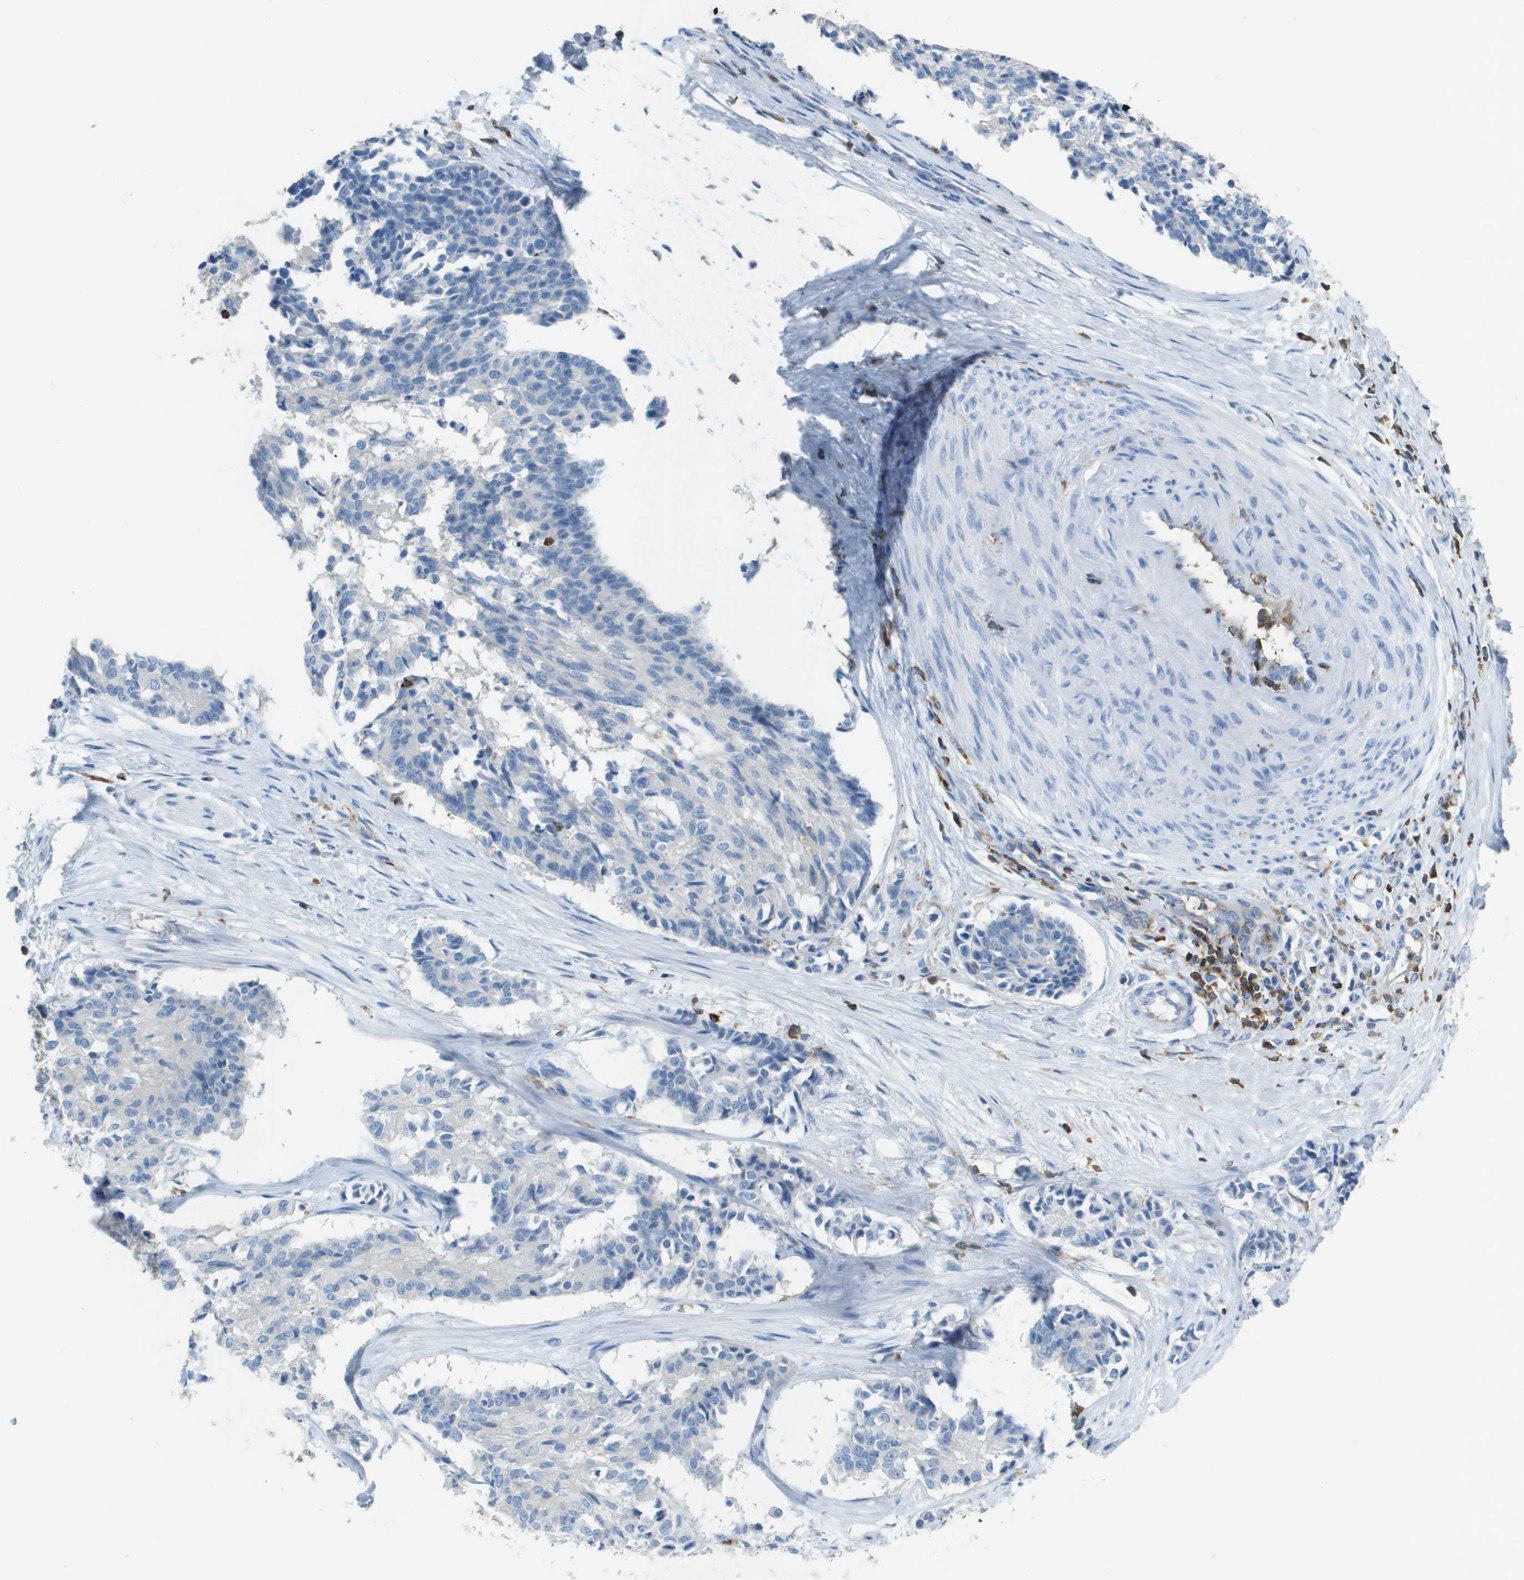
{"staining": {"intensity": "negative", "quantity": "none", "location": "none"}, "tissue": "cervical cancer", "cell_type": "Tumor cells", "image_type": "cancer", "snomed": [{"axis": "morphology", "description": "Squamous cell carcinoma, NOS"}, {"axis": "topography", "description": "Cervix"}], "caption": "Tumor cells show no significant protein positivity in cervical cancer.", "gene": "APBB1IP", "patient": {"sex": "female", "age": 35}}